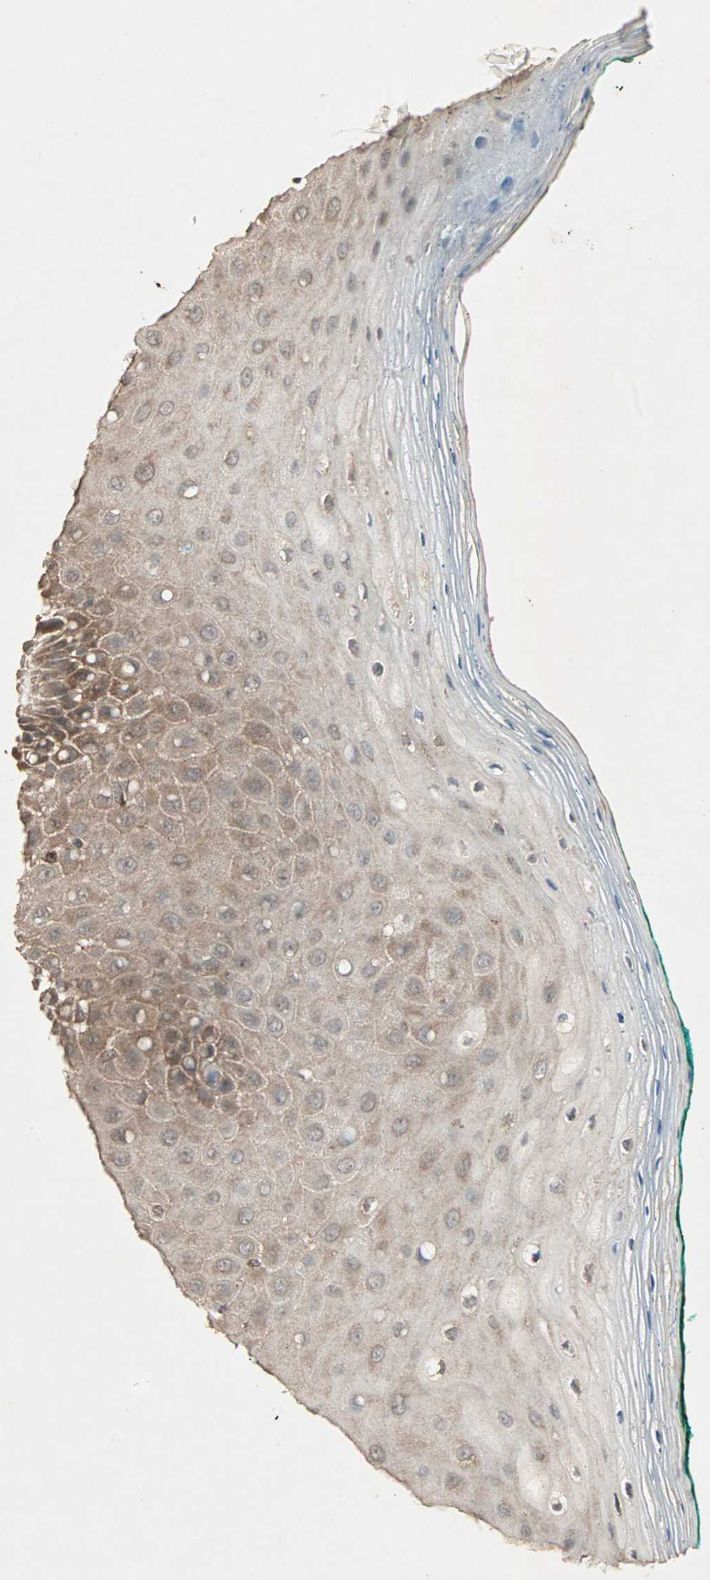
{"staining": {"intensity": "moderate", "quantity": ">75%", "location": "cytoplasmic/membranous"}, "tissue": "oral mucosa", "cell_type": "Squamous epithelial cells", "image_type": "normal", "snomed": [{"axis": "morphology", "description": "Normal tissue, NOS"}, {"axis": "morphology", "description": "Squamous cell carcinoma, NOS"}, {"axis": "topography", "description": "Skeletal muscle"}, {"axis": "topography", "description": "Oral tissue"}, {"axis": "topography", "description": "Head-Neck"}], "caption": "There is medium levels of moderate cytoplasmic/membranous staining in squamous epithelial cells of unremarkable oral mucosa, as demonstrated by immunohistochemical staining (brown color).", "gene": "UBAC1", "patient": {"sex": "female", "age": 84}}